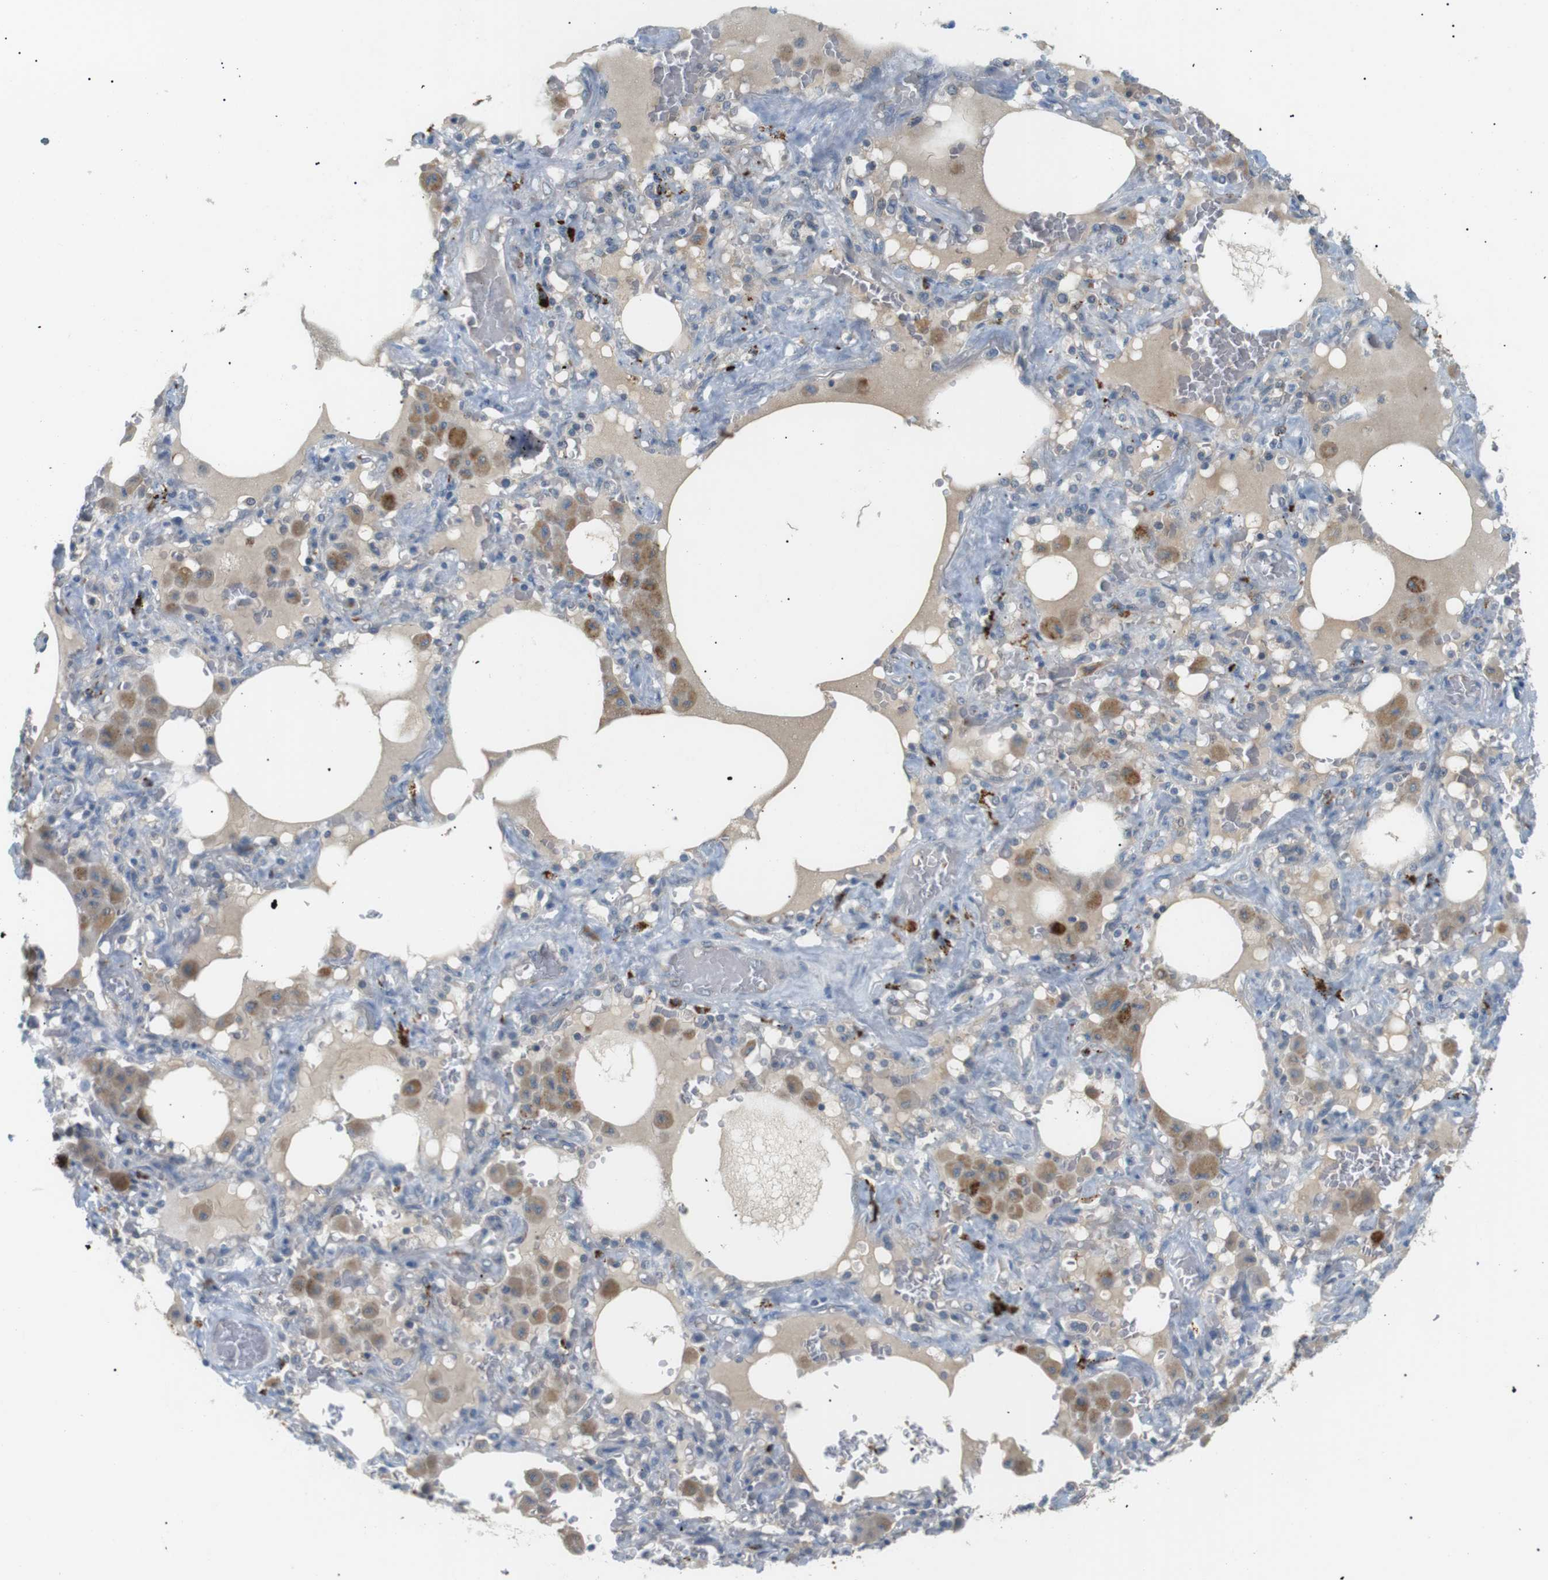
{"staining": {"intensity": "negative", "quantity": "none", "location": "none"}, "tissue": "lung cancer", "cell_type": "Tumor cells", "image_type": "cancer", "snomed": [{"axis": "morphology", "description": "Squamous cell carcinoma, NOS"}, {"axis": "topography", "description": "Lung"}], "caption": "Immunohistochemistry (IHC) image of neoplastic tissue: lung cancer stained with DAB demonstrates no significant protein positivity in tumor cells. (DAB (3,3'-diaminobenzidine) IHC with hematoxylin counter stain).", "gene": "B4GALNT2", "patient": {"sex": "female", "age": 47}}